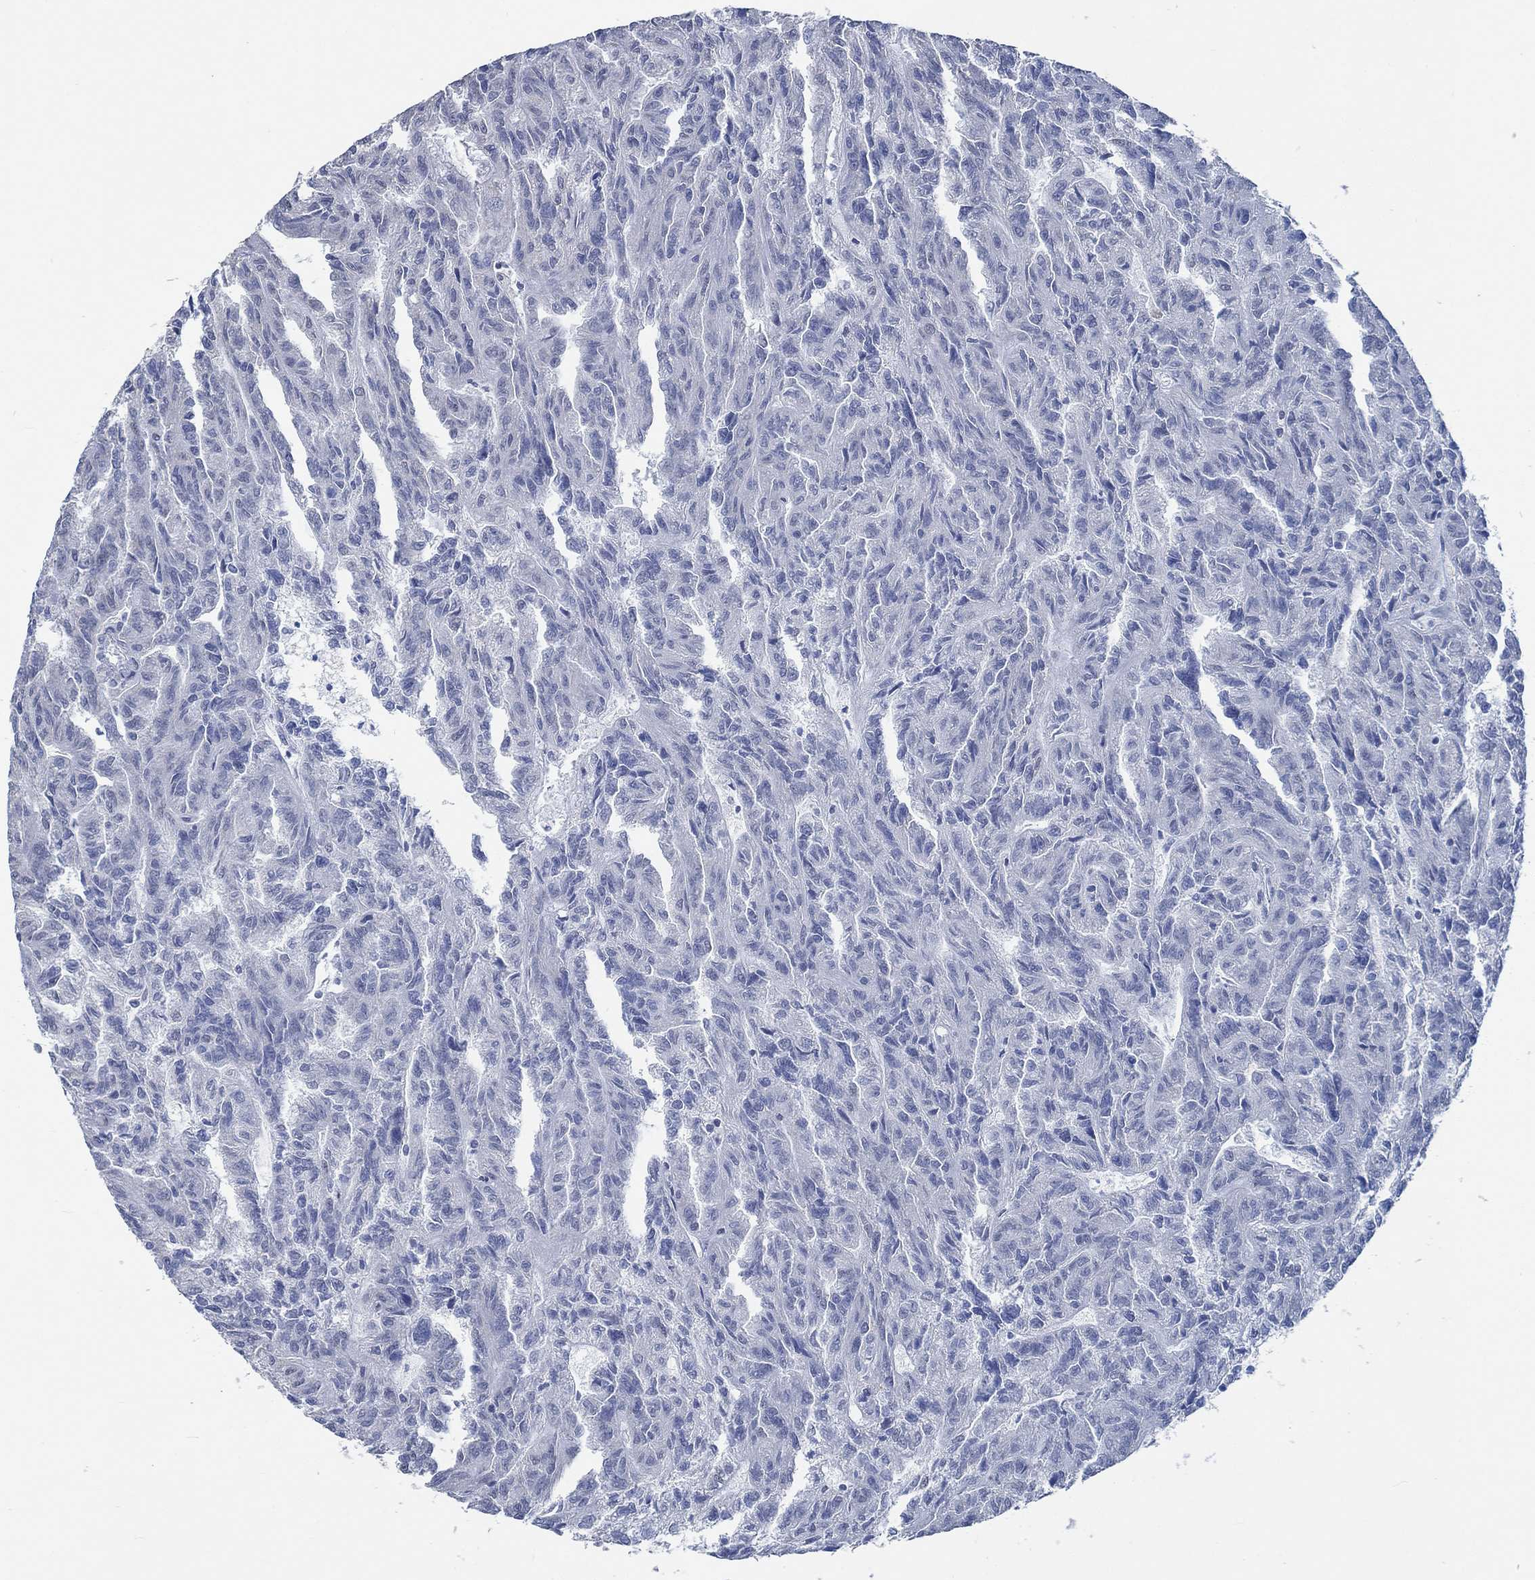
{"staining": {"intensity": "negative", "quantity": "none", "location": "none"}, "tissue": "renal cancer", "cell_type": "Tumor cells", "image_type": "cancer", "snomed": [{"axis": "morphology", "description": "Adenocarcinoma, NOS"}, {"axis": "topography", "description": "Kidney"}], "caption": "An immunohistochemistry (IHC) image of renal cancer (adenocarcinoma) is shown. There is no staining in tumor cells of renal cancer (adenocarcinoma).", "gene": "OBSCN", "patient": {"sex": "male", "age": 79}}